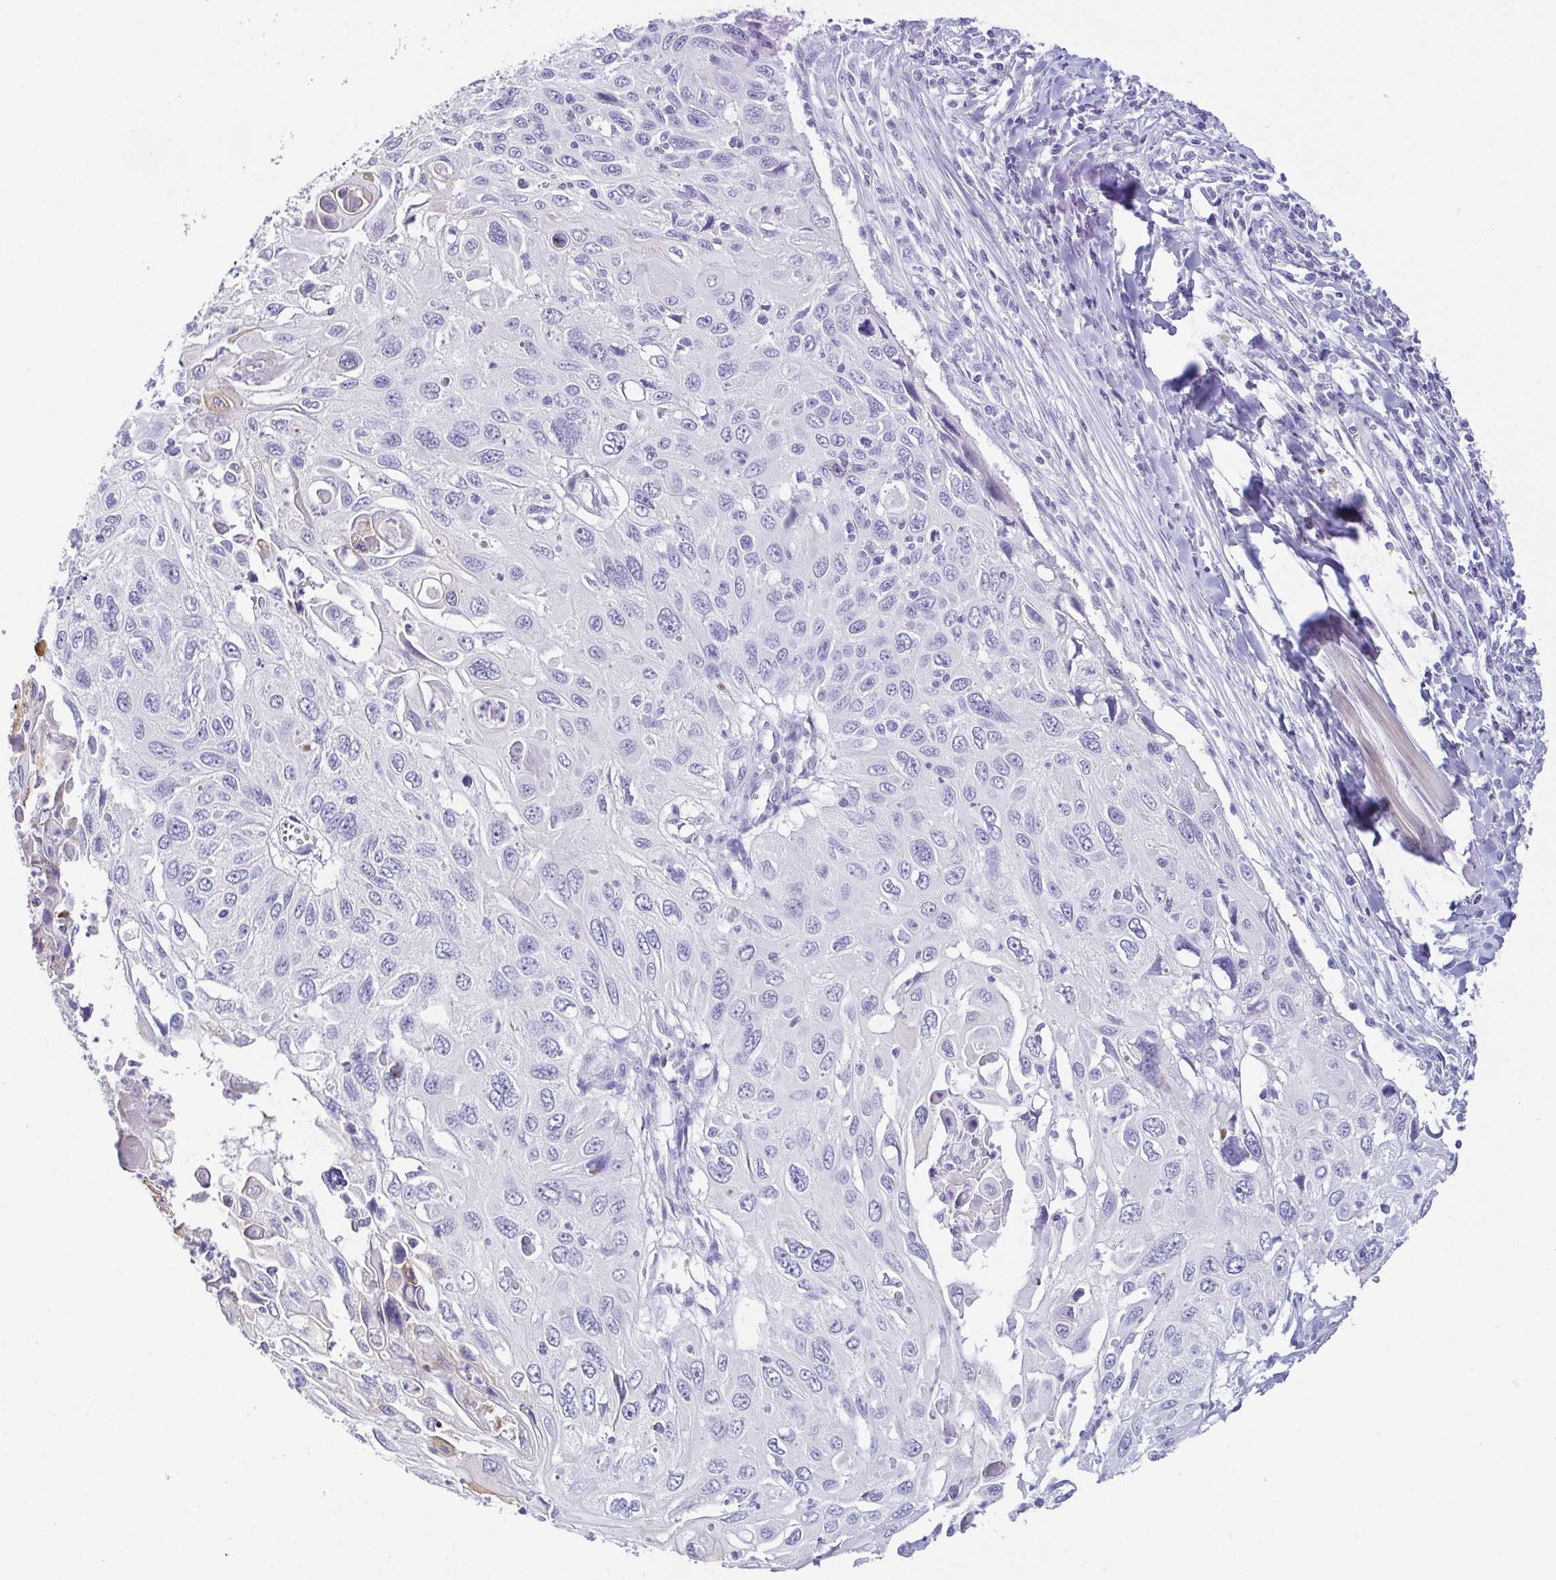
{"staining": {"intensity": "negative", "quantity": "none", "location": "none"}, "tissue": "cervical cancer", "cell_type": "Tumor cells", "image_type": "cancer", "snomed": [{"axis": "morphology", "description": "Squamous cell carcinoma, NOS"}, {"axis": "topography", "description": "Cervix"}], "caption": "Immunohistochemistry (IHC) photomicrograph of neoplastic tissue: squamous cell carcinoma (cervical) stained with DAB shows no significant protein expression in tumor cells. (DAB (3,3'-diaminobenzidine) immunohistochemistry (IHC) with hematoxylin counter stain).", "gene": "HAPLN2", "patient": {"sex": "female", "age": 70}}